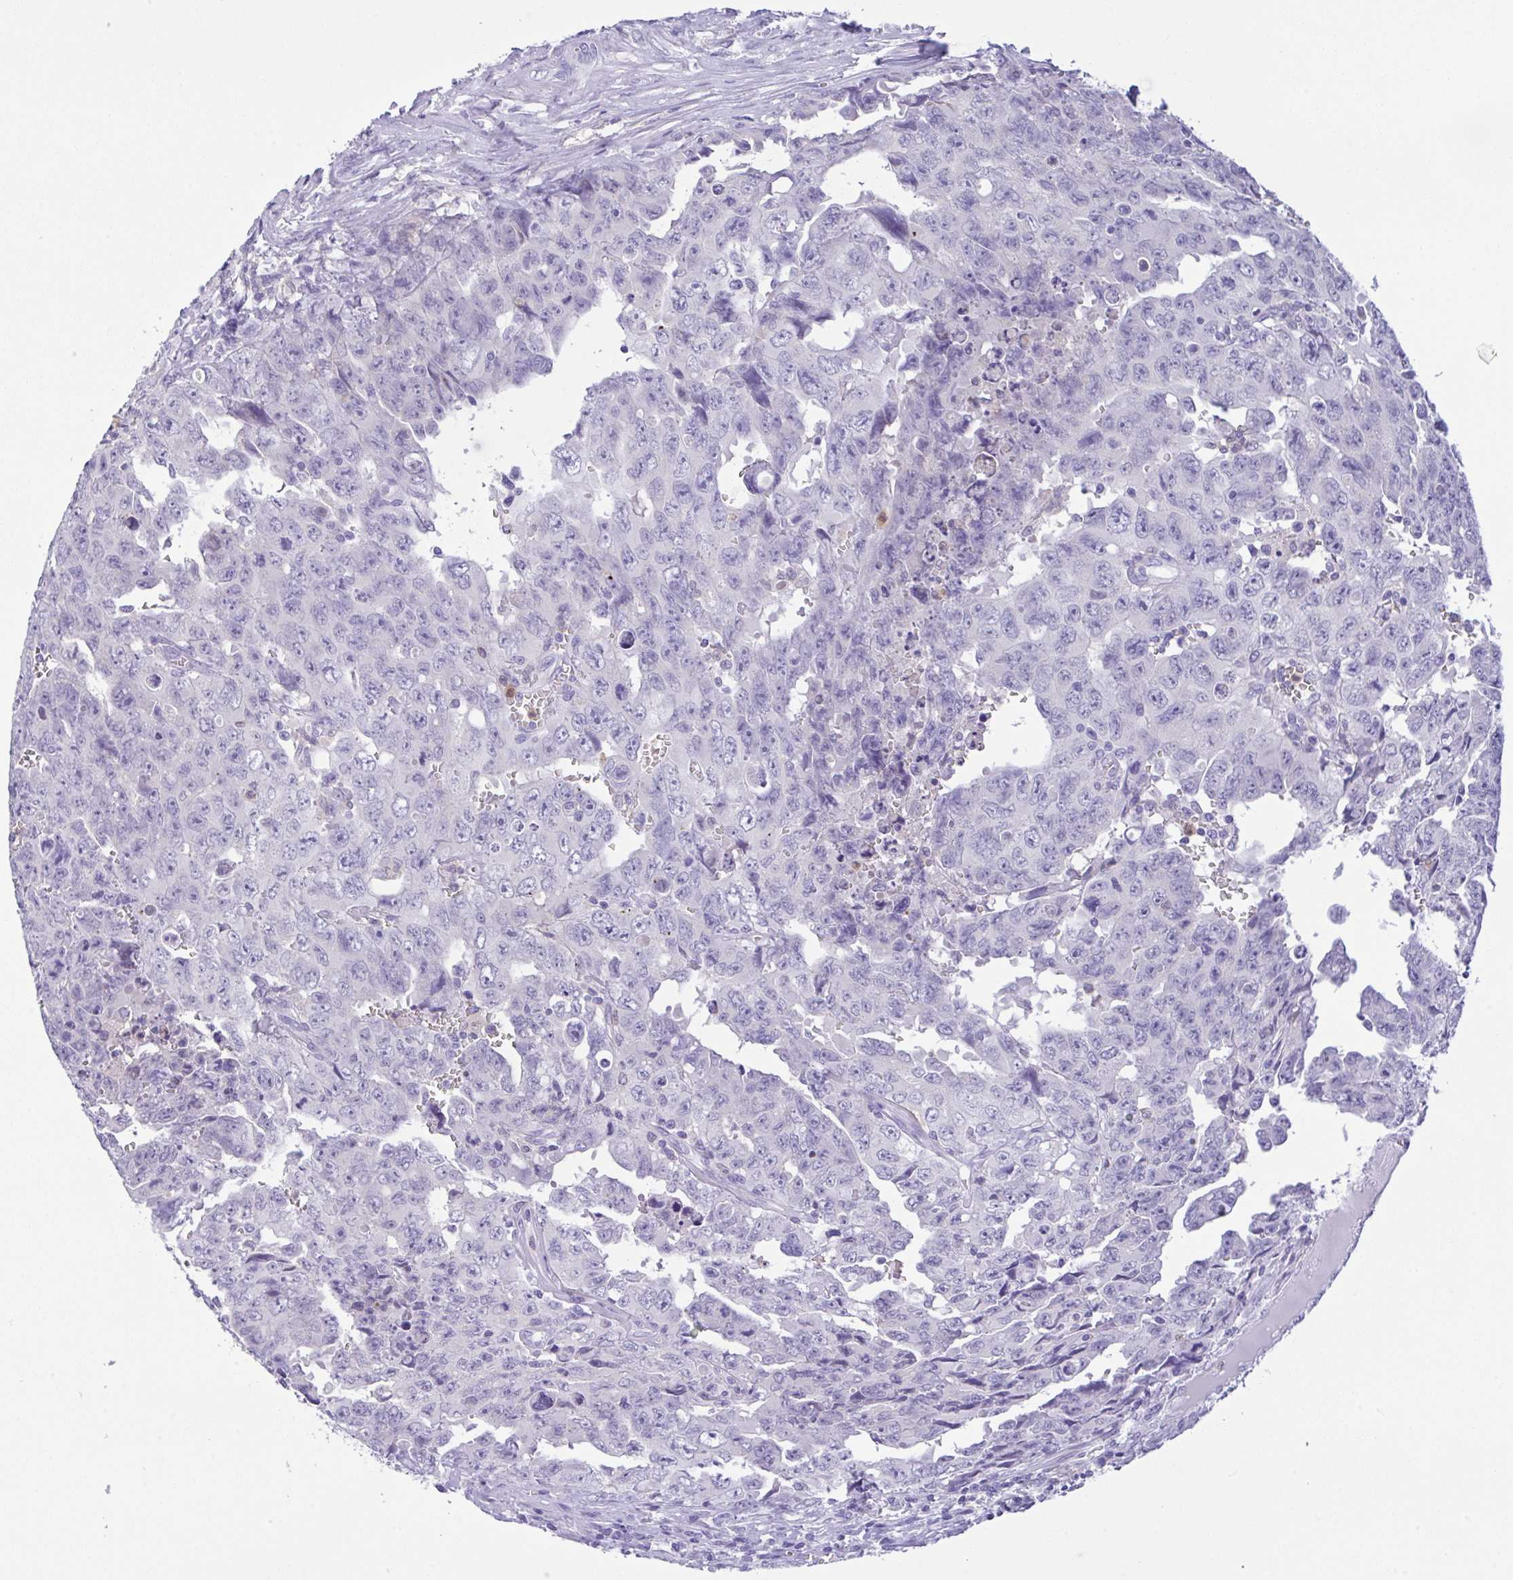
{"staining": {"intensity": "negative", "quantity": "none", "location": "none"}, "tissue": "testis cancer", "cell_type": "Tumor cells", "image_type": "cancer", "snomed": [{"axis": "morphology", "description": "Carcinoma, Embryonal, NOS"}, {"axis": "topography", "description": "Testis"}], "caption": "This micrograph is of embryonal carcinoma (testis) stained with immunohistochemistry to label a protein in brown with the nuclei are counter-stained blue. There is no staining in tumor cells.", "gene": "NCF1", "patient": {"sex": "male", "age": 24}}